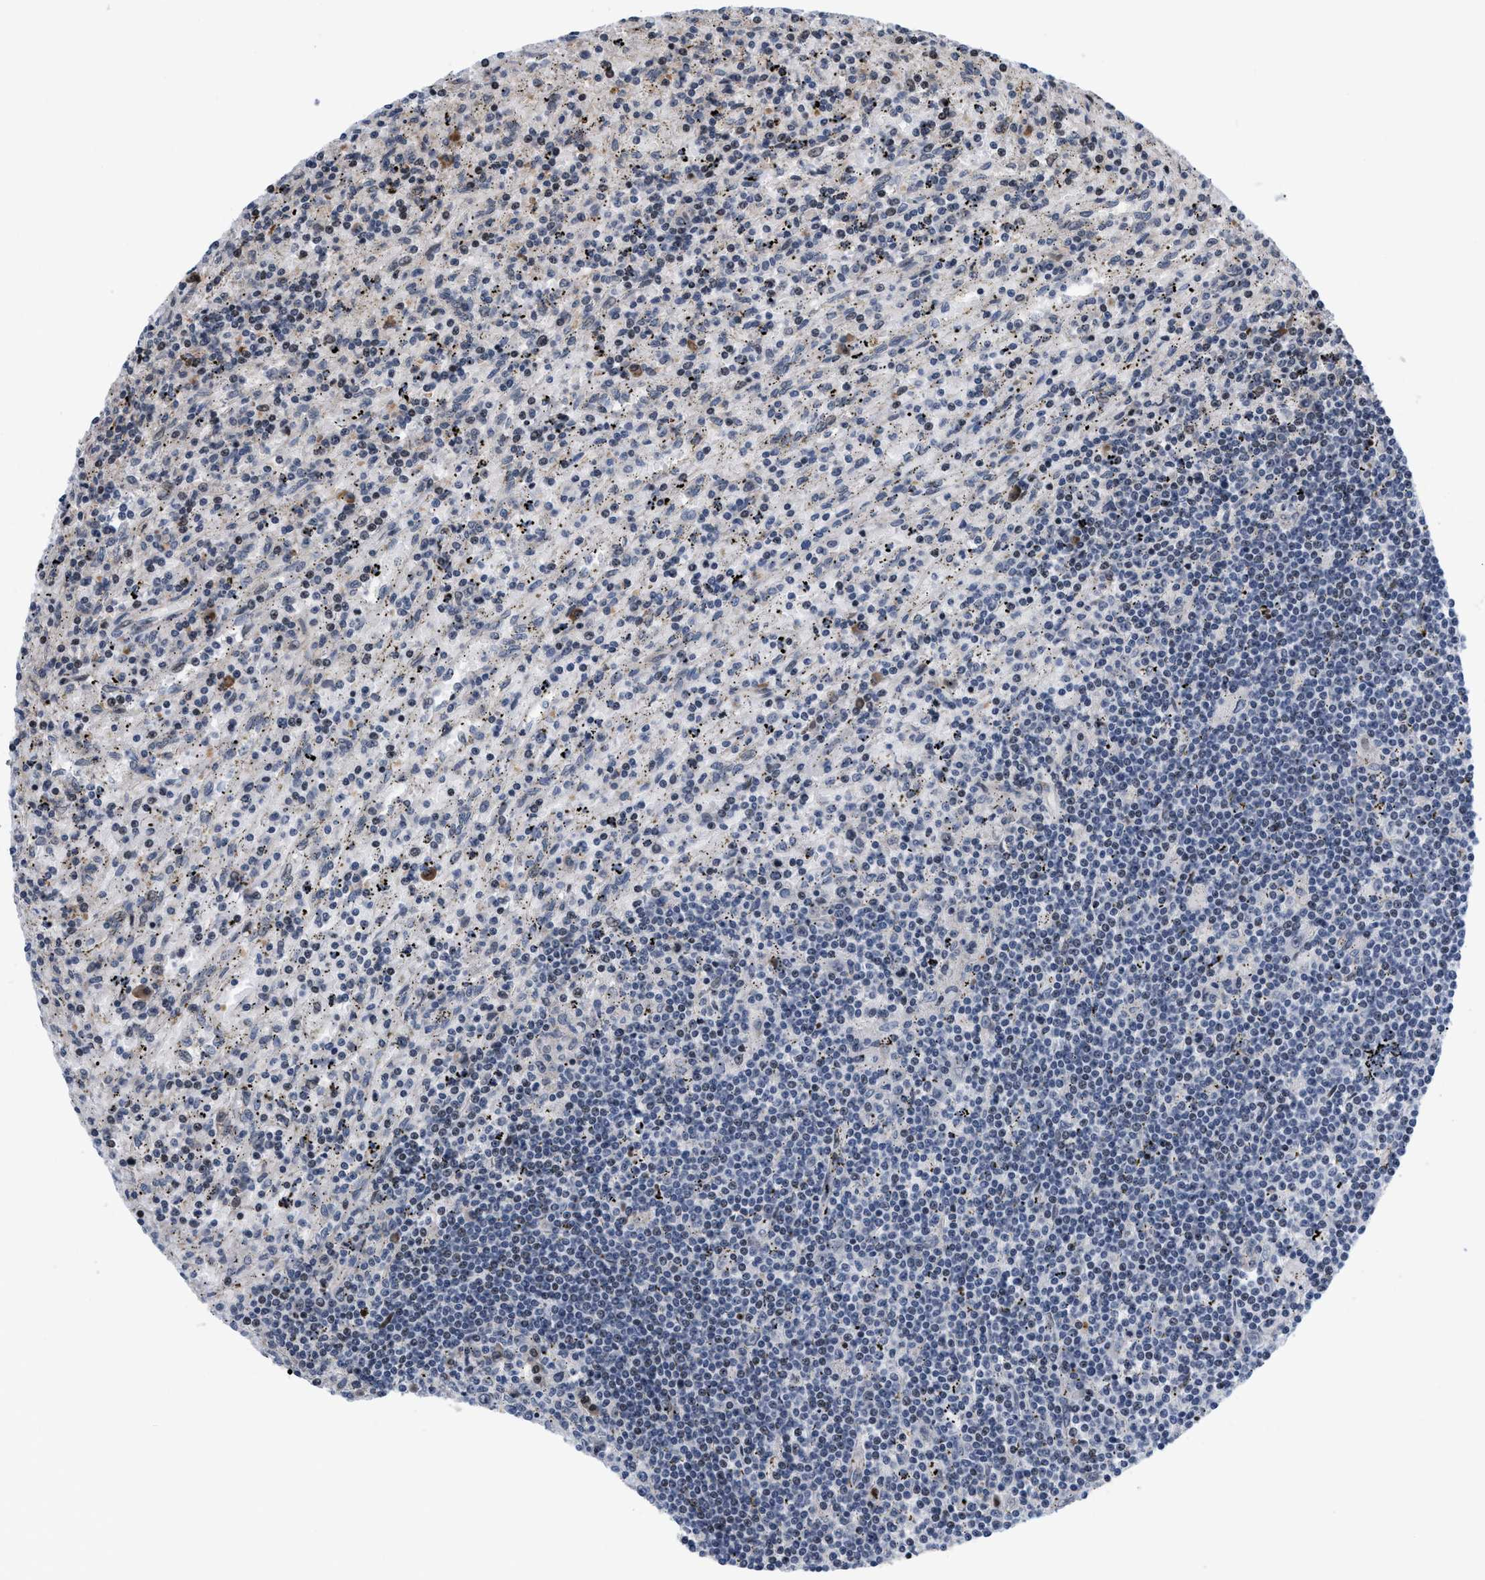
{"staining": {"intensity": "negative", "quantity": "none", "location": "none"}, "tissue": "lymphoma", "cell_type": "Tumor cells", "image_type": "cancer", "snomed": [{"axis": "morphology", "description": "Malignant lymphoma, non-Hodgkin's type, Low grade"}, {"axis": "topography", "description": "Spleen"}], "caption": "Tumor cells are negative for protein expression in human lymphoma.", "gene": "GPRASP2", "patient": {"sex": "male", "age": 76}}